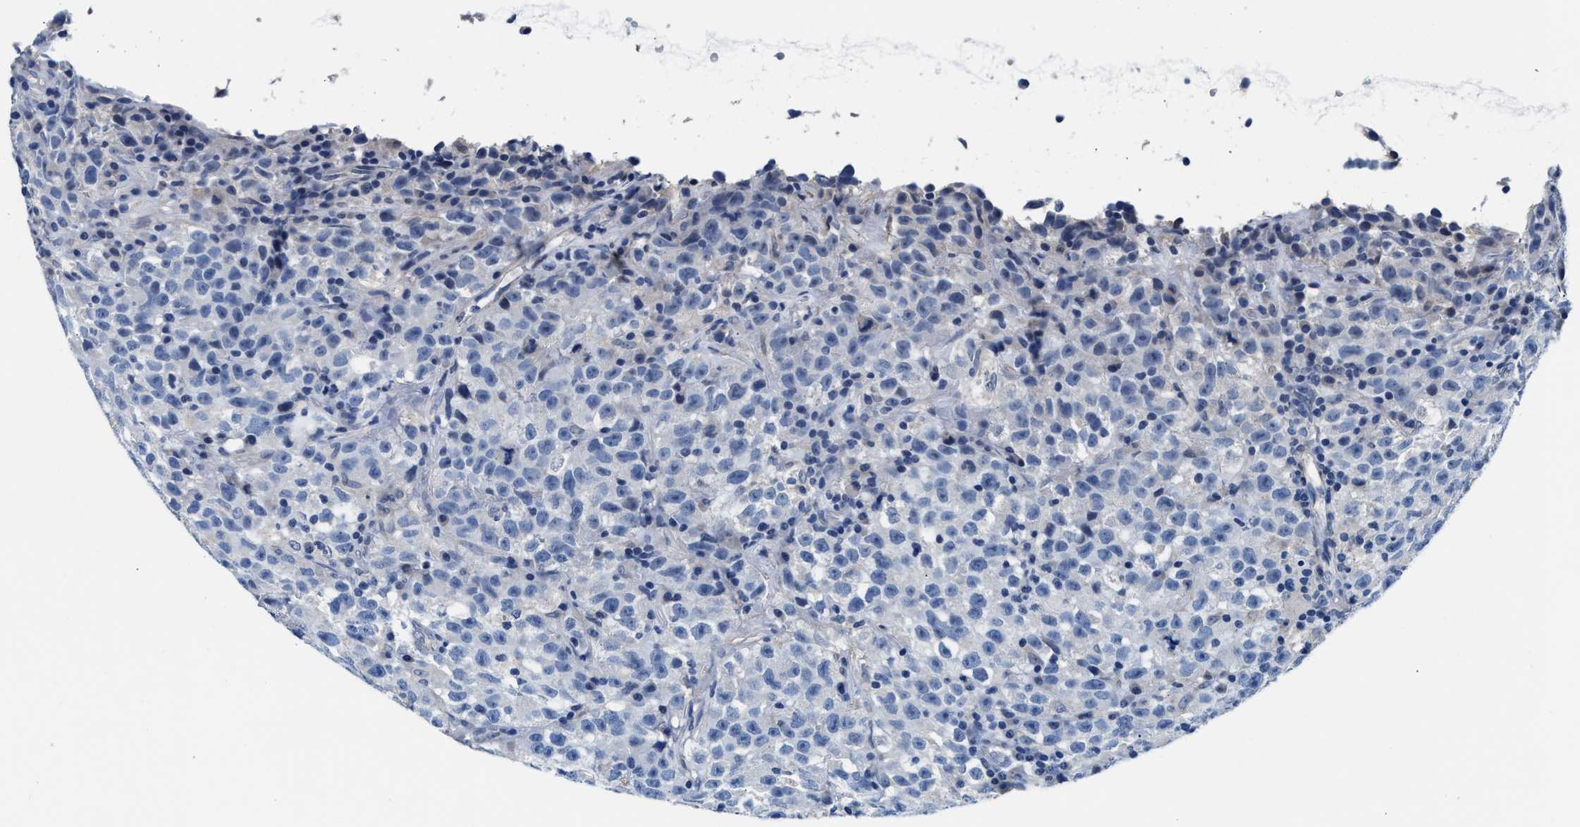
{"staining": {"intensity": "negative", "quantity": "none", "location": "none"}, "tissue": "testis cancer", "cell_type": "Tumor cells", "image_type": "cancer", "snomed": [{"axis": "morphology", "description": "Seminoma, NOS"}, {"axis": "topography", "description": "Testis"}], "caption": "Testis cancer (seminoma) stained for a protein using immunohistochemistry exhibits no positivity tumor cells.", "gene": "MYH3", "patient": {"sex": "male", "age": 22}}